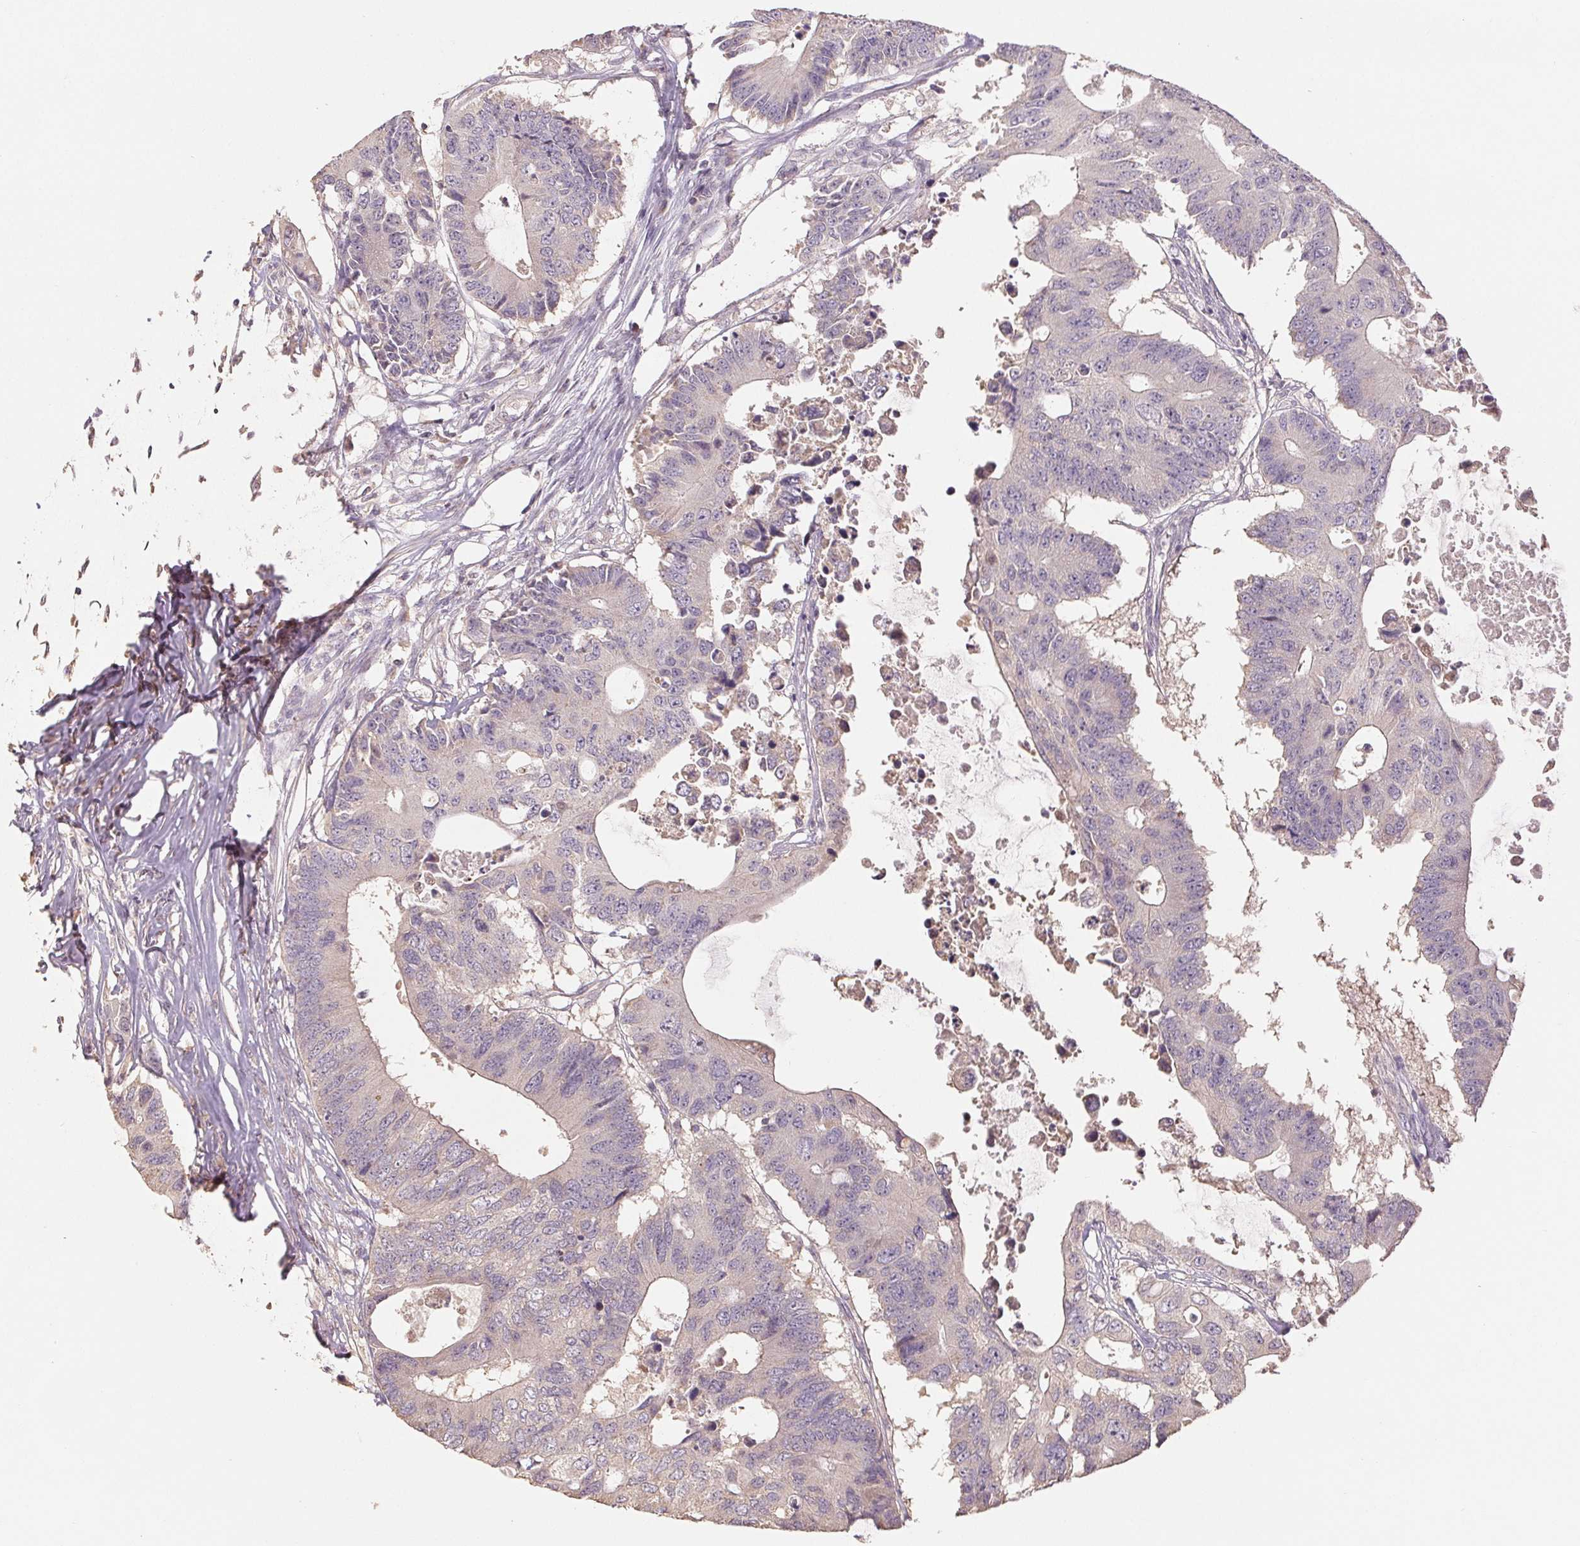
{"staining": {"intensity": "negative", "quantity": "none", "location": "none"}, "tissue": "colorectal cancer", "cell_type": "Tumor cells", "image_type": "cancer", "snomed": [{"axis": "morphology", "description": "Adenocarcinoma, NOS"}, {"axis": "topography", "description": "Colon"}], "caption": "Protein analysis of colorectal adenocarcinoma exhibits no significant staining in tumor cells.", "gene": "COX14", "patient": {"sex": "male", "age": 71}}